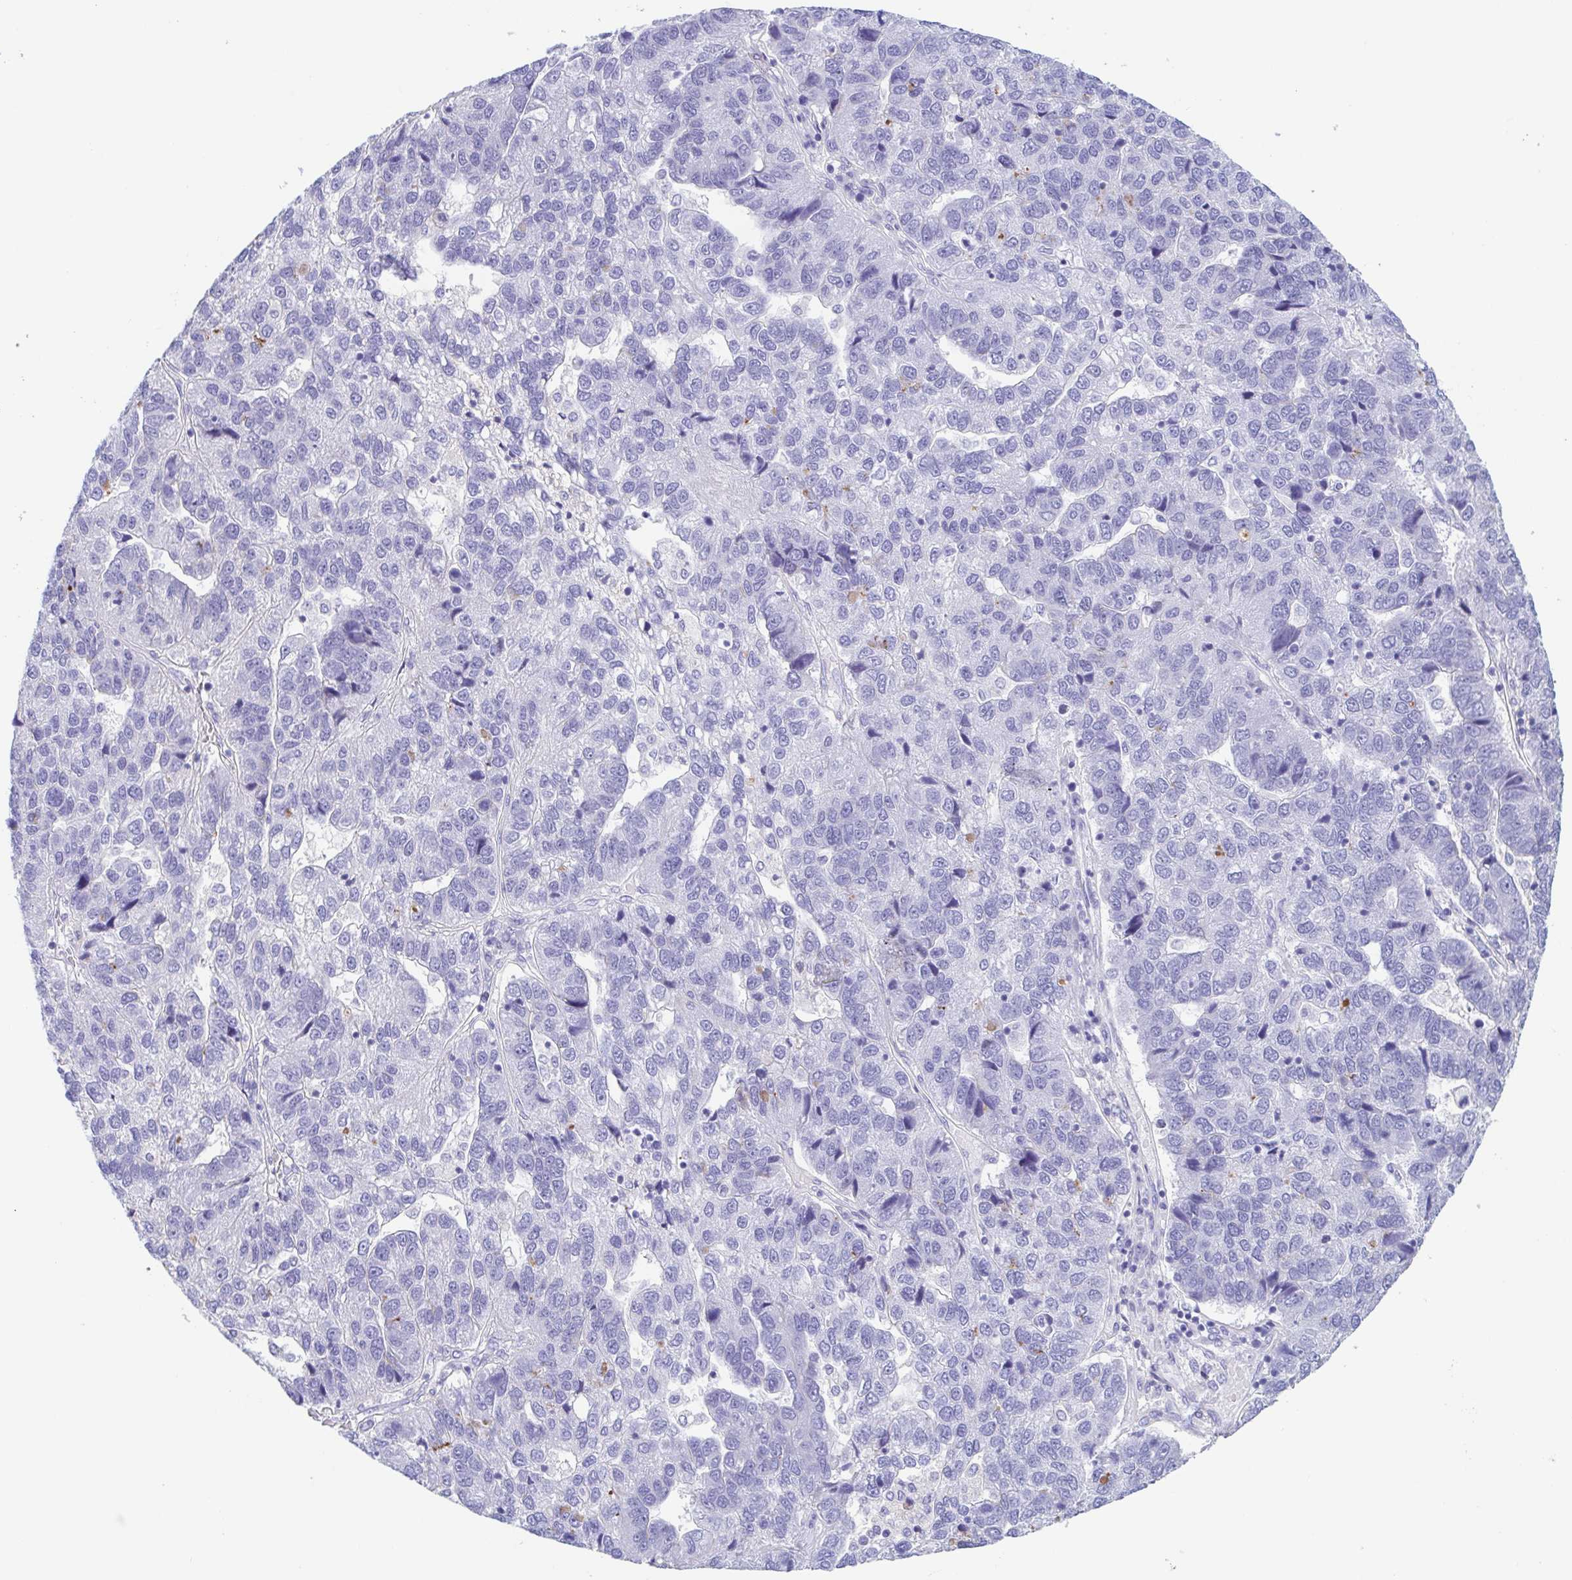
{"staining": {"intensity": "negative", "quantity": "none", "location": "none"}, "tissue": "pancreatic cancer", "cell_type": "Tumor cells", "image_type": "cancer", "snomed": [{"axis": "morphology", "description": "Adenocarcinoma, NOS"}, {"axis": "topography", "description": "Pancreas"}], "caption": "Immunohistochemistry (IHC) histopathology image of pancreatic cancer (adenocarcinoma) stained for a protein (brown), which exhibits no positivity in tumor cells.", "gene": "TREH", "patient": {"sex": "female", "age": 61}}